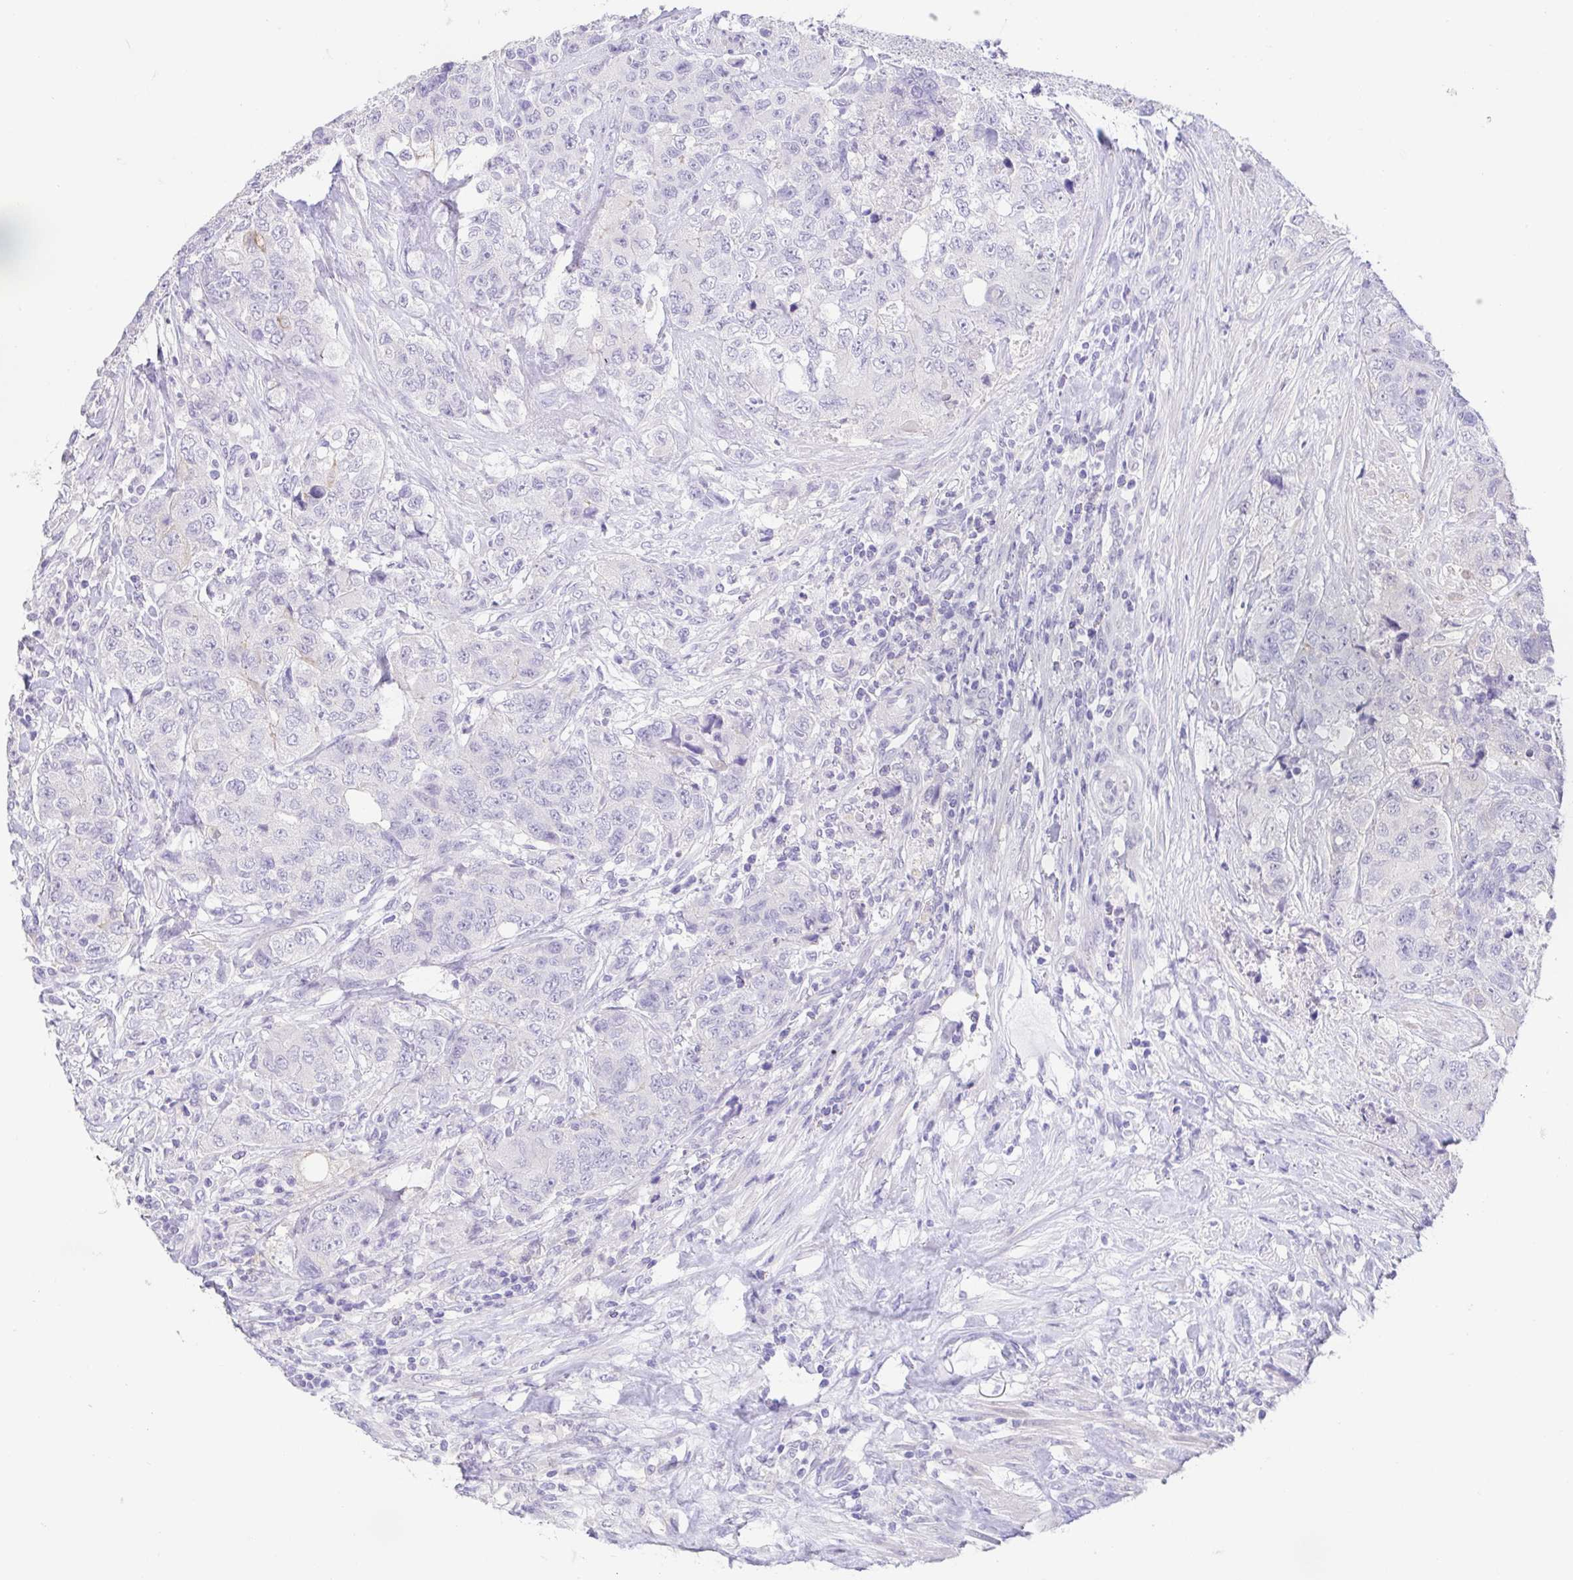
{"staining": {"intensity": "negative", "quantity": "none", "location": "none"}, "tissue": "urothelial cancer", "cell_type": "Tumor cells", "image_type": "cancer", "snomed": [{"axis": "morphology", "description": "Urothelial carcinoma, High grade"}, {"axis": "topography", "description": "Urinary bladder"}], "caption": "Human high-grade urothelial carcinoma stained for a protein using IHC demonstrates no staining in tumor cells.", "gene": "FABP3", "patient": {"sex": "female", "age": 78}}